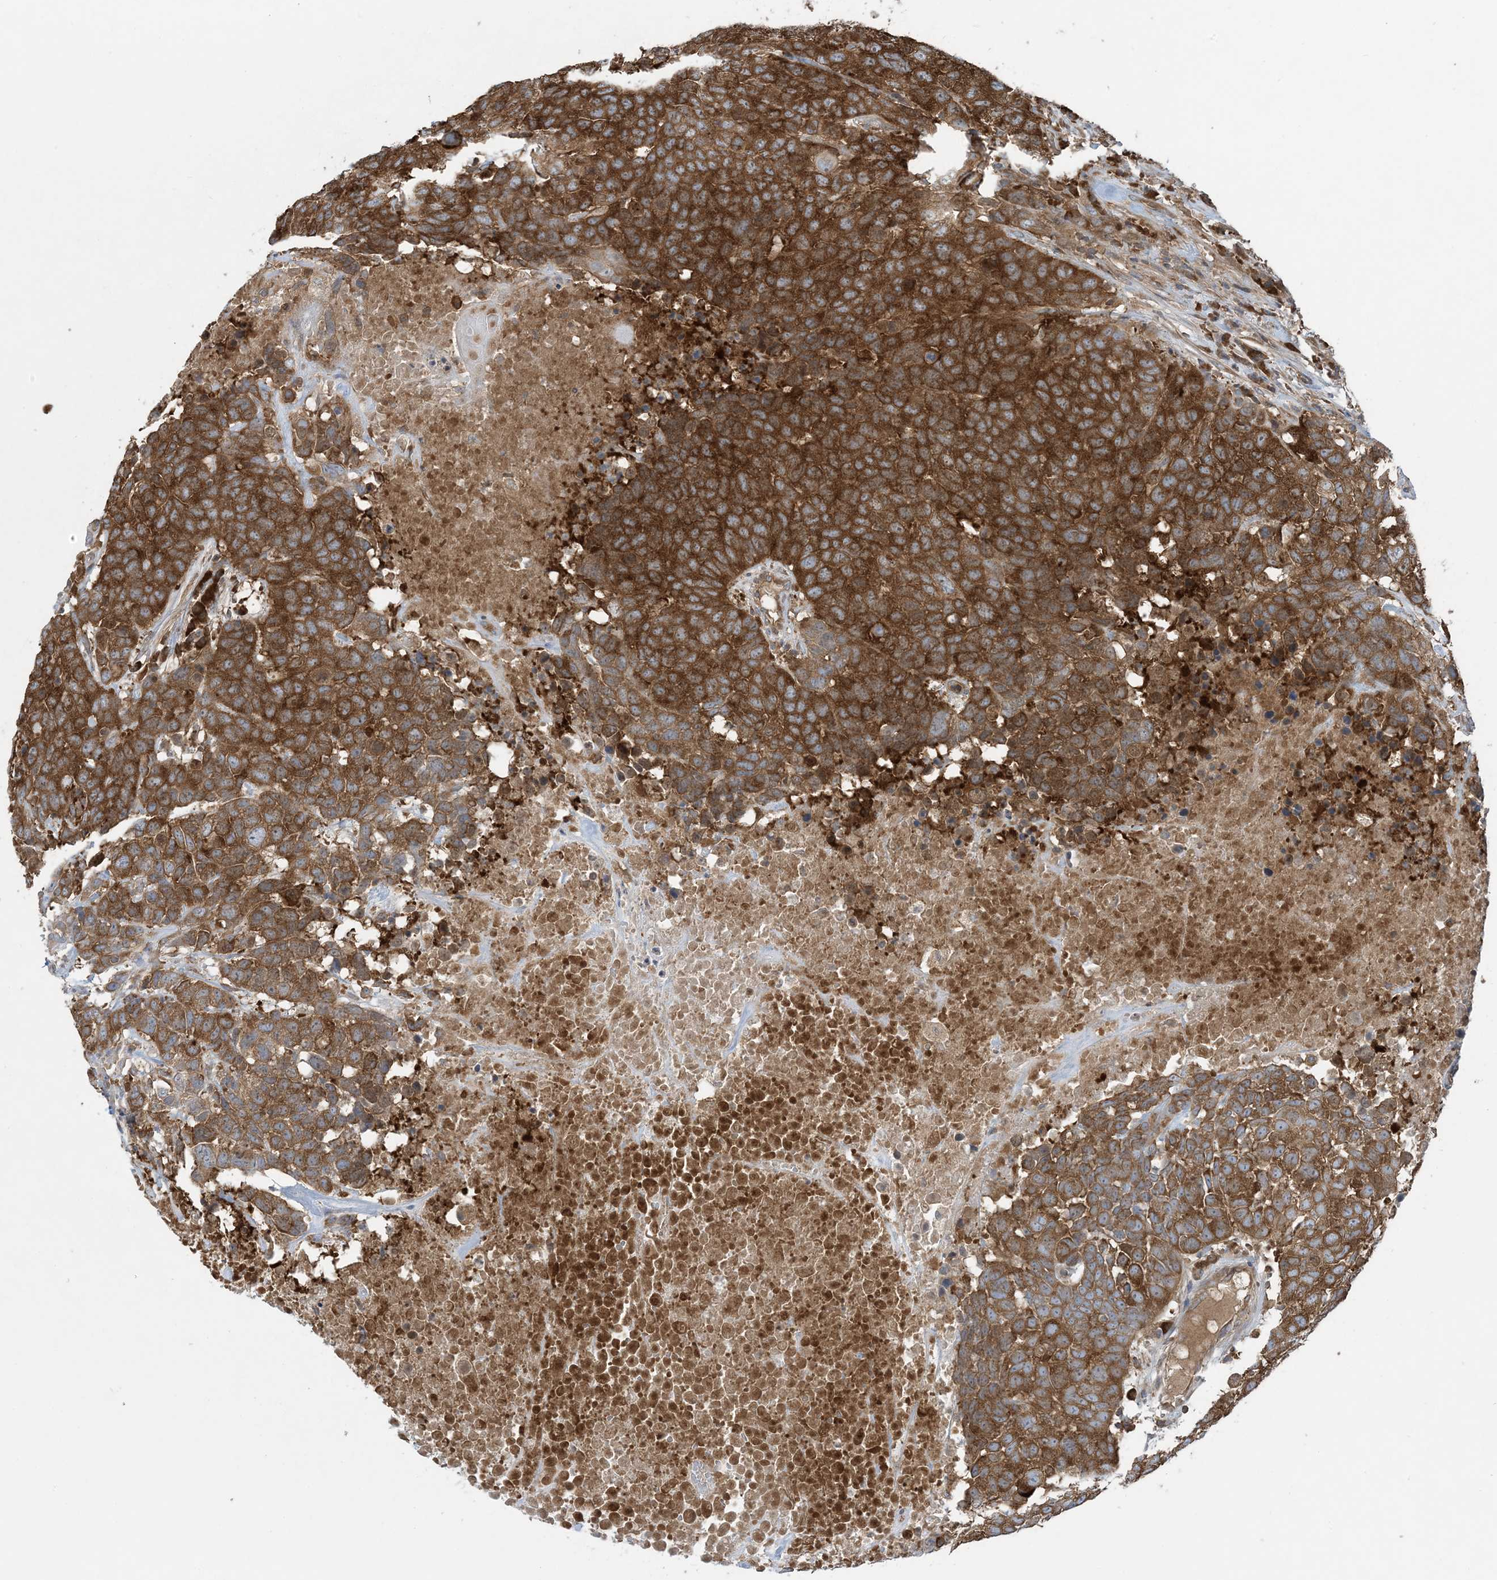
{"staining": {"intensity": "moderate", "quantity": ">75%", "location": "cytoplasmic/membranous"}, "tissue": "head and neck cancer", "cell_type": "Tumor cells", "image_type": "cancer", "snomed": [{"axis": "morphology", "description": "Squamous cell carcinoma, NOS"}, {"axis": "topography", "description": "Head-Neck"}], "caption": "This micrograph displays IHC staining of human squamous cell carcinoma (head and neck), with medium moderate cytoplasmic/membranous positivity in about >75% of tumor cells.", "gene": "OLA1", "patient": {"sex": "male", "age": 66}}